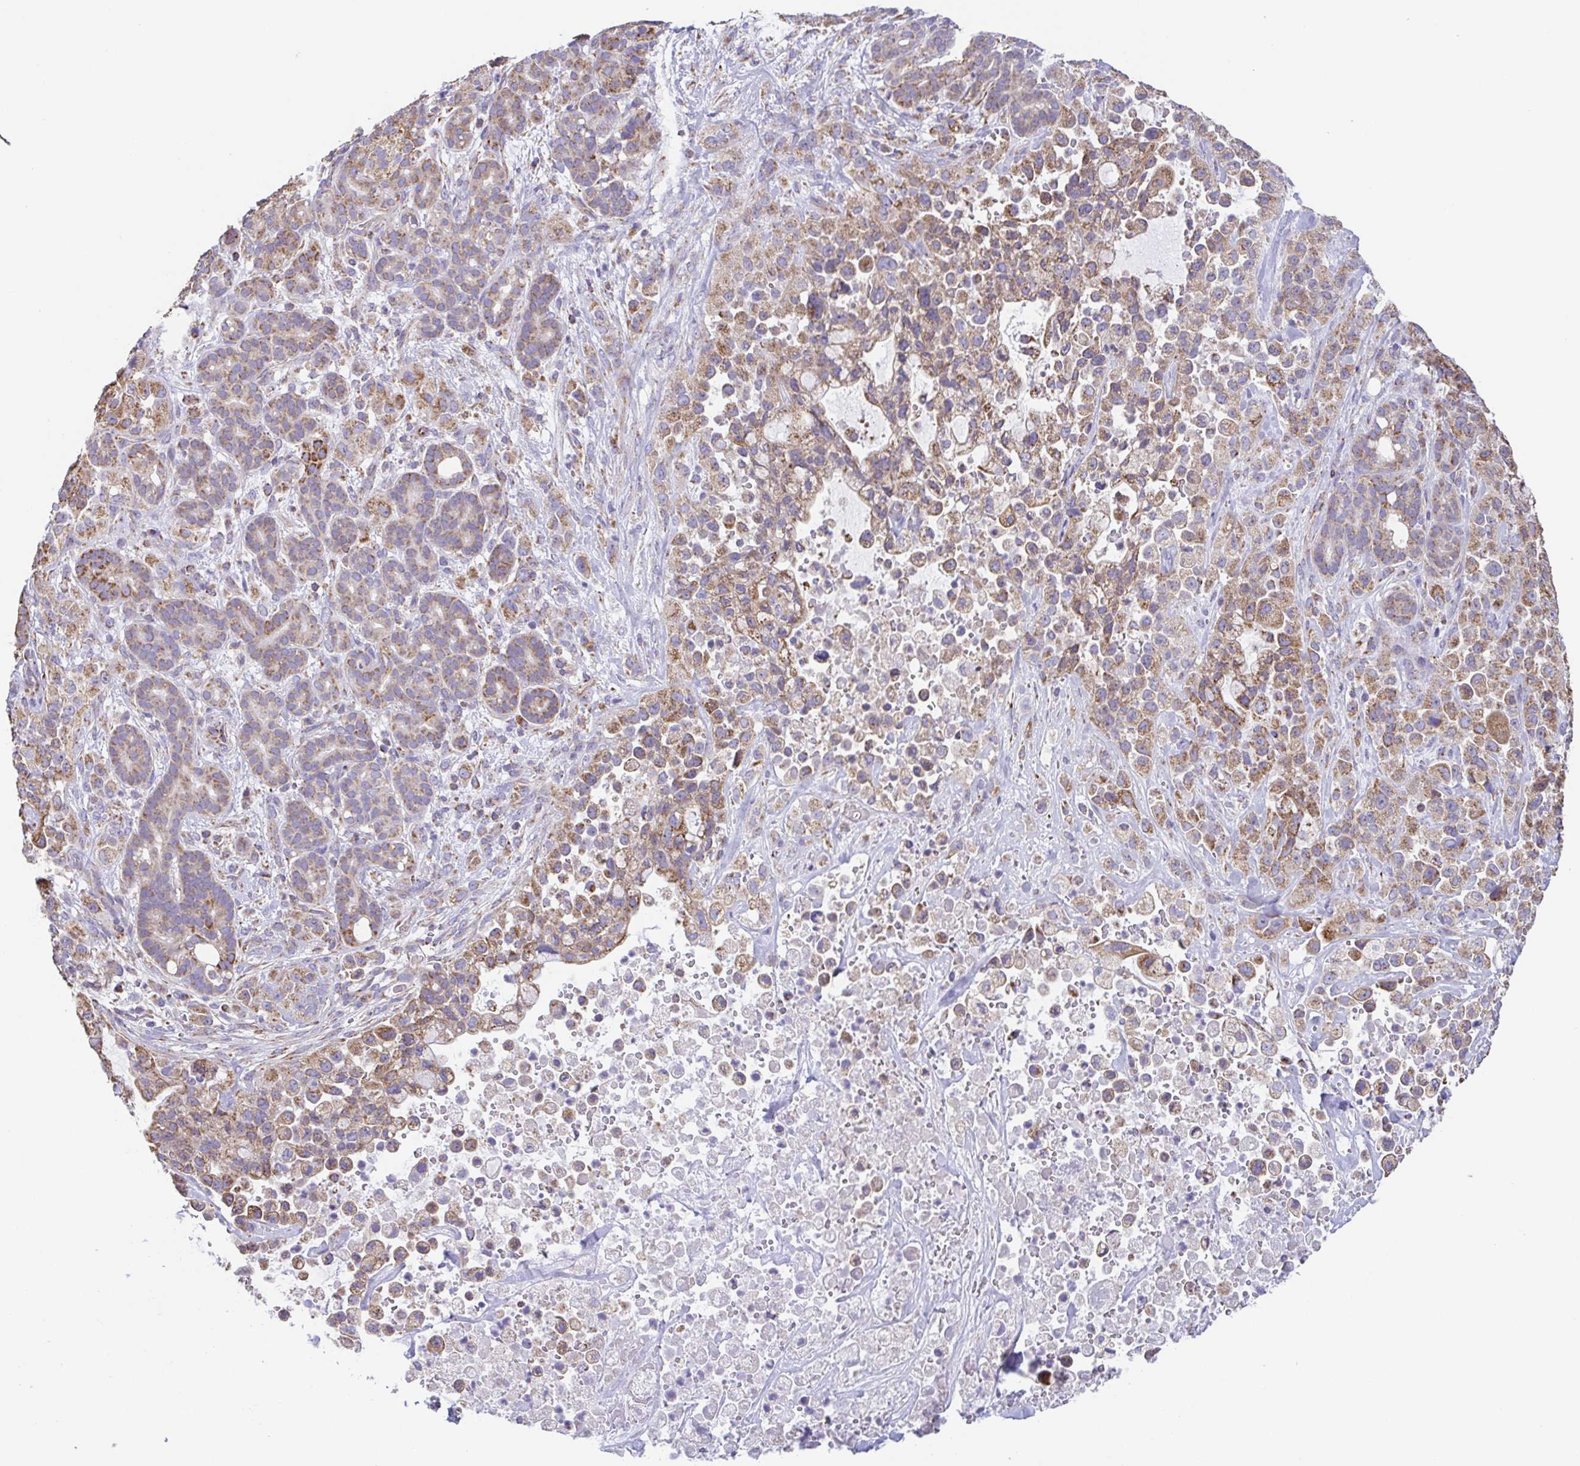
{"staining": {"intensity": "moderate", "quantity": ">75%", "location": "cytoplasmic/membranous"}, "tissue": "pancreatic cancer", "cell_type": "Tumor cells", "image_type": "cancer", "snomed": [{"axis": "morphology", "description": "Adenocarcinoma, NOS"}, {"axis": "topography", "description": "Pancreas"}], "caption": "The photomicrograph exhibits immunohistochemical staining of pancreatic adenocarcinoma. There is moderate cytoplasmic/membranous expression is appreciated in about >75% of tumor cells.", "gene": "GINM1", "patient": {"sex": "male", "age": 44}}